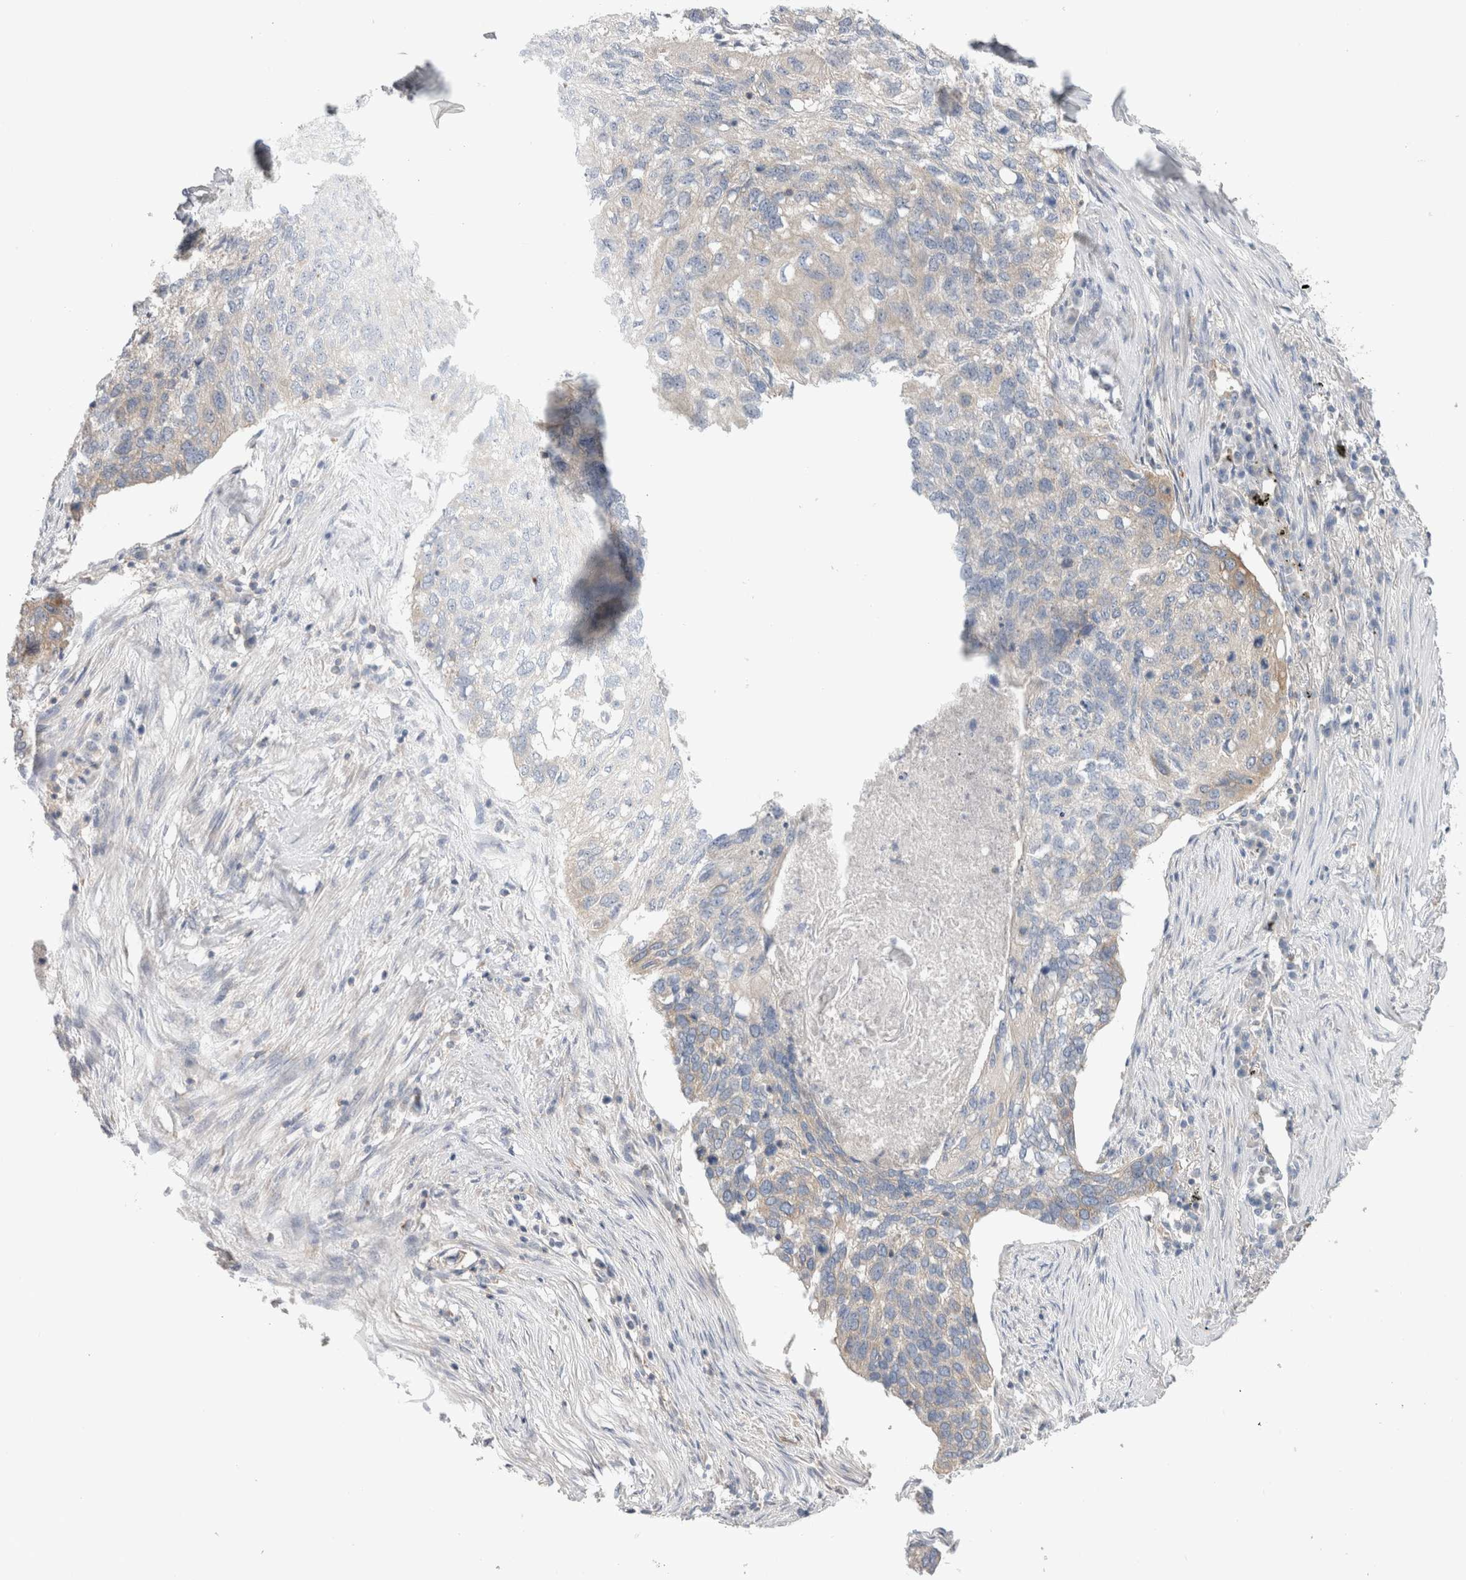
{"staining": {"intensity": "weak", "quantity": "<25%", "location": "cytoplasmic/membranous"}, "tissue": "lung cancer", "cell_type": "Tumor cells", "image_type": "cancer", "snomed": [{"axis": "morphology", "description": "Squamous cell carcinoma, NOS"}, {"axis": "topography", "description": "Lung"}], "caption": "An immunohistochemistry image of lung cancer is shown. There is no staining in tumor cells of lung cancer. (DAB immunohistochemistry visualized using brightfield microscopy, high magnification).", "gene": "ZNF23", "patient": {"sex": "female", "age": 63}}